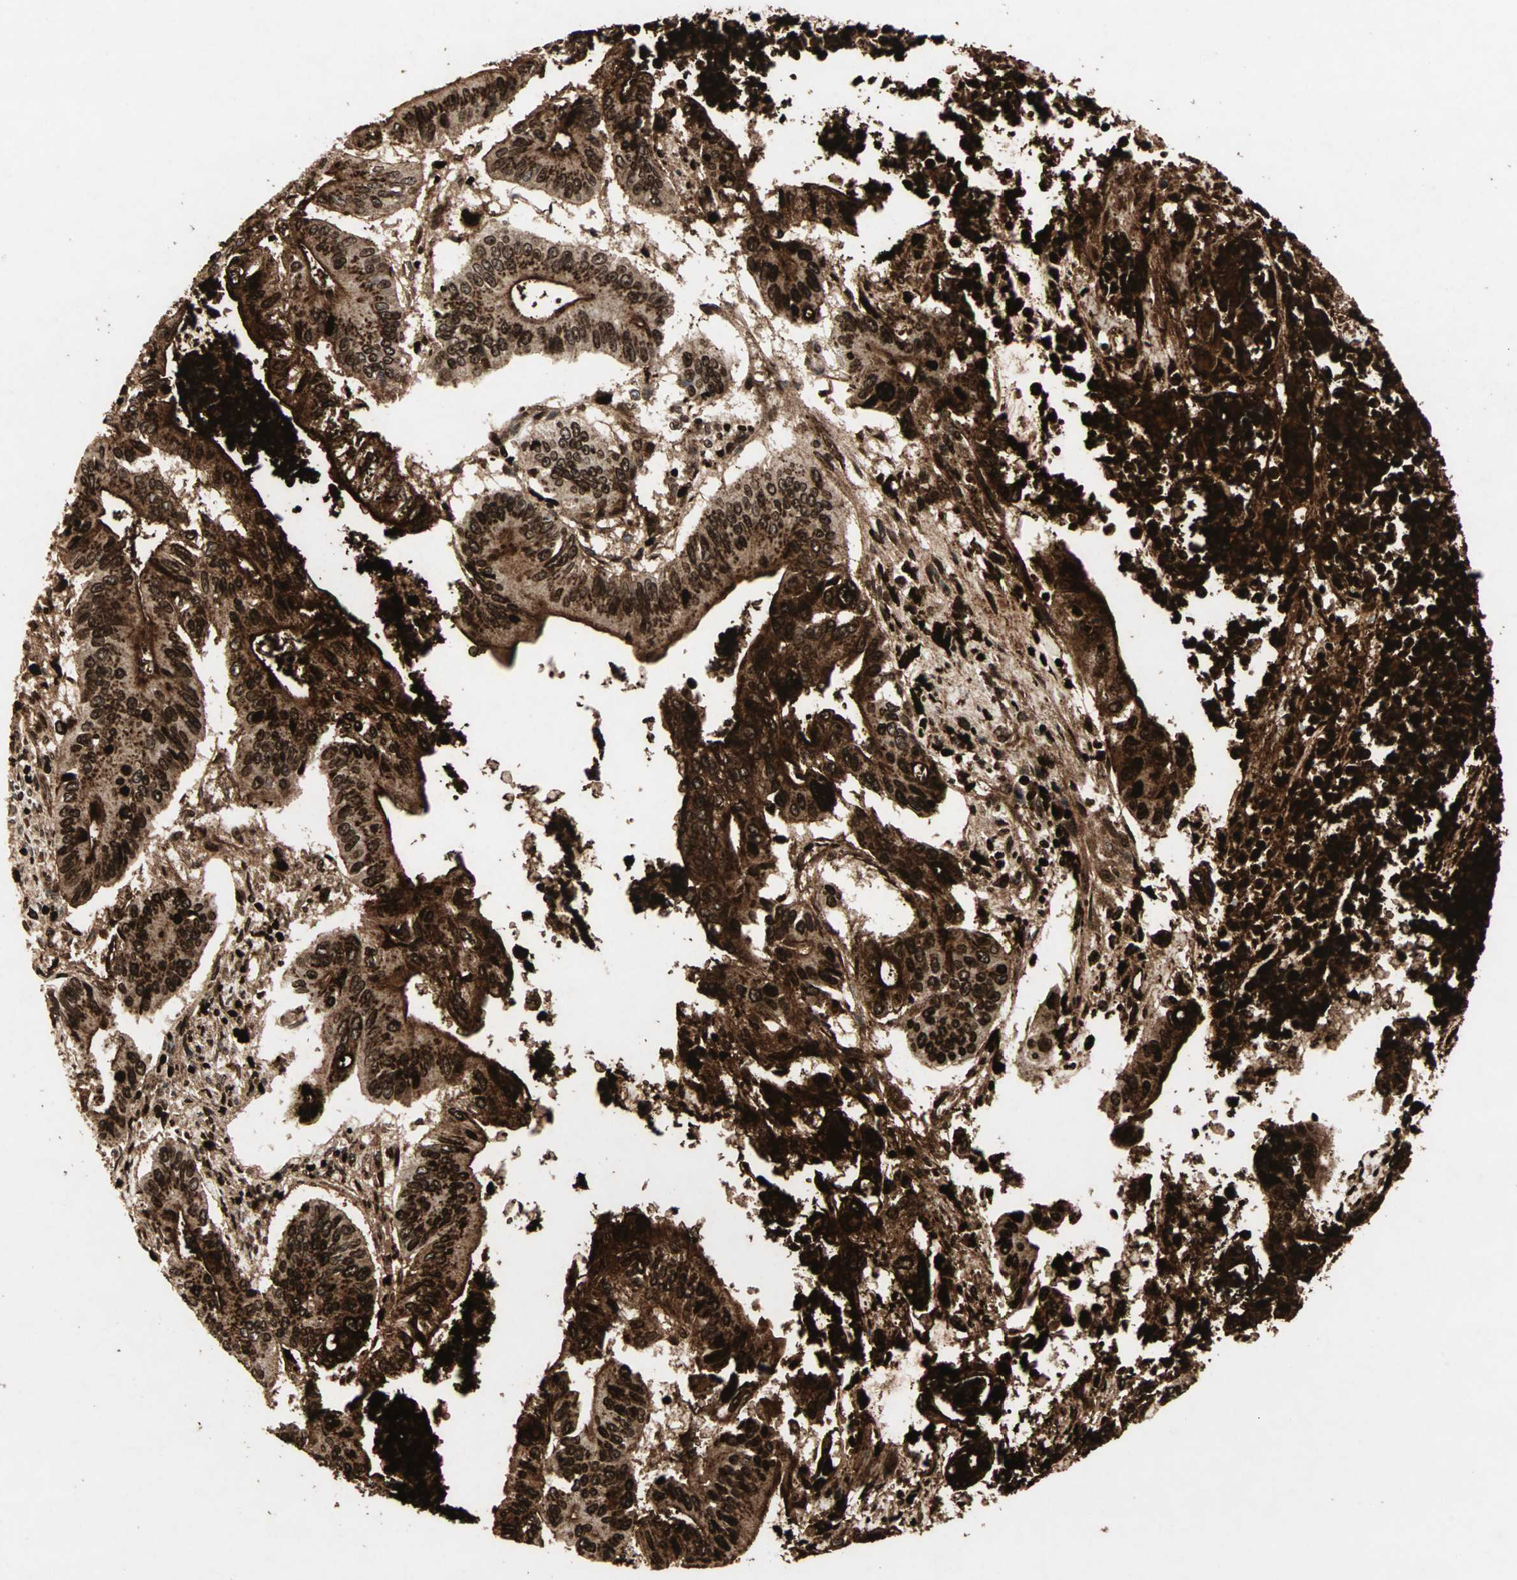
{"staining": {"intensity": "strong", "quantity": ">75%", "location": "cytoplasmic/membranous,nuclear"}, "tissue": "pancreatic cancer", "cell_type": "Tumor cells", "image_type": "cancer", "snomed": [{"axis": "morphology", "description": "Normal tissue, NOS"}, {"axis": "topography", "description": "Lymph node"}], "caption": "Strong cytoplasmic/membranous and nuclear protein staining is present in approximately >75% of tumor cells in pancreatic cancer.", "gene": "CEACAM6", "patient": {"sex": "male", "age": 62}}